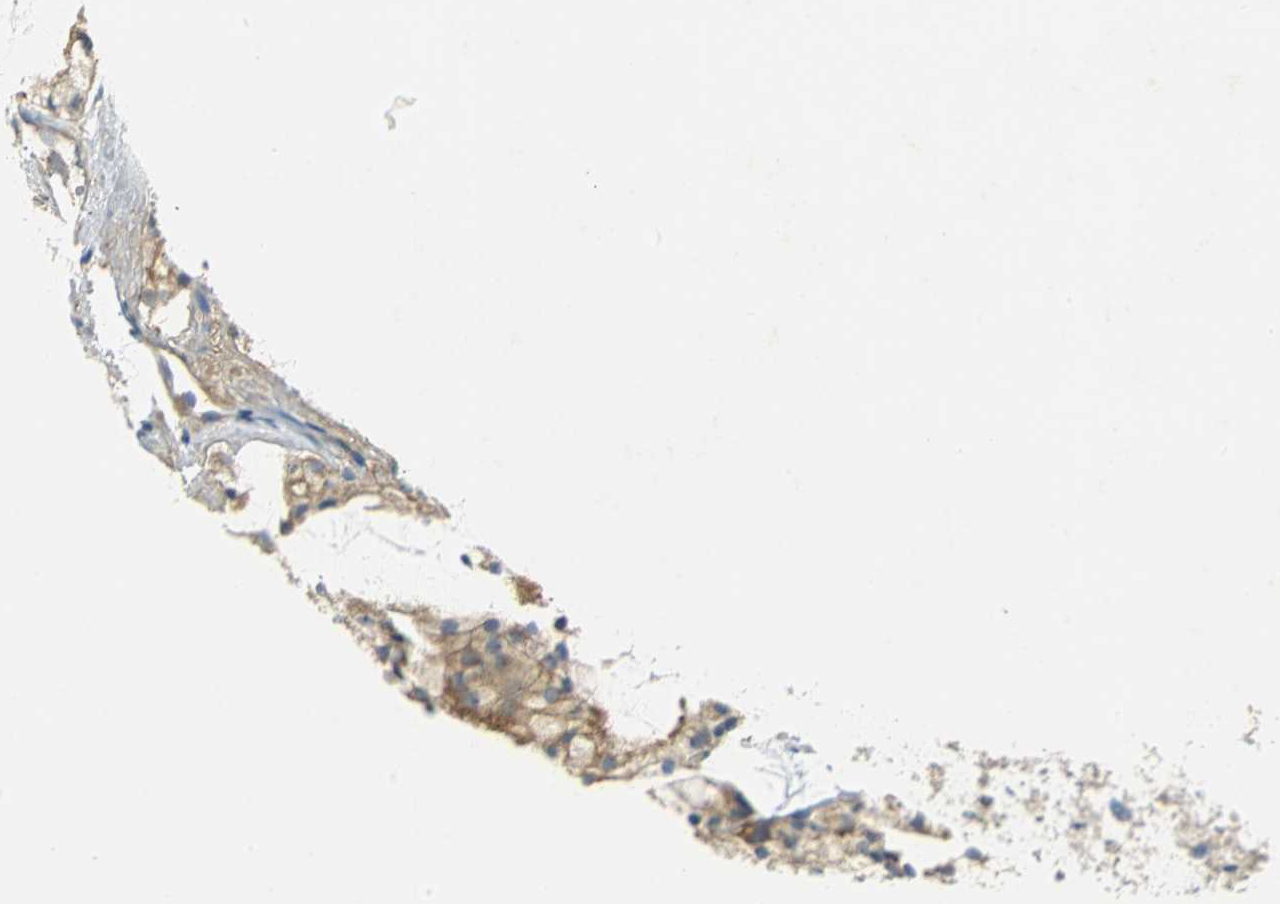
{"staining": {"intensity": "weak", "quantity": ">75%", "location": "cytoplasmic/membranous"}, "tissue": "prostate cancer", "cell_type": "Tumor cells", "image_type": "cancer", "snomed": [{"axis": "morphology", "description": "Adenocarcinoma, High grade"}, {"axis": "topography", "description": "Prostate"}], "caption": "Human prostate high-grade adenocarcinoma stained for a protein (brown) demonstrates weak cytoplasmic/membranous positive positivity in approximately >75% of tumor cells.", "gene": "TSC22D2", "patient": {"sex": "male", "age": 85}}